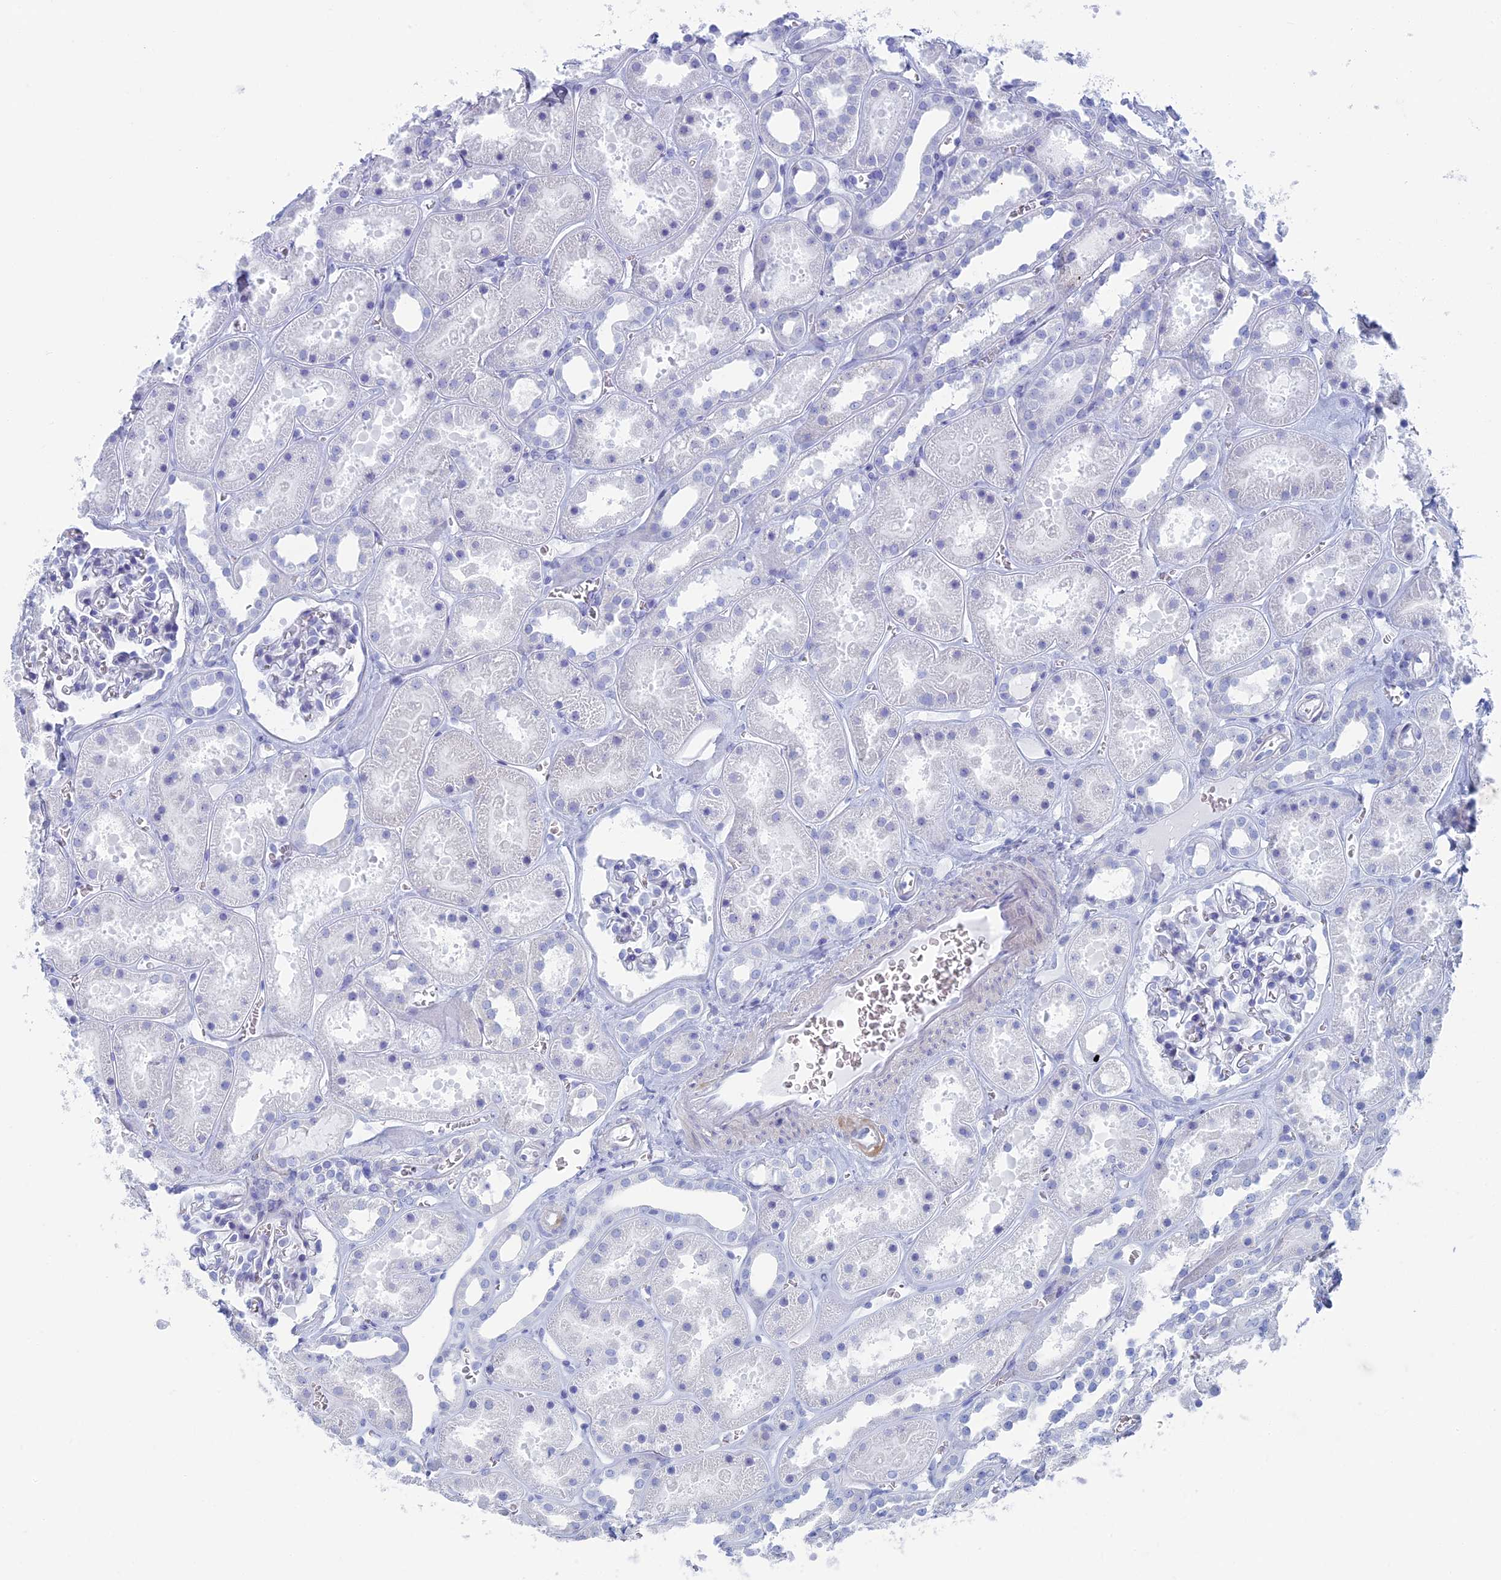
{"staining": {"intensity": "negative", "quantity": "none", "location": "none"}, "tissue": "kidney", "cell_type": "Cells in glomeruli", "image_type": "normal", "snomed": [{"axis": "morphology", "description": "Normal tissue, NOS"}, {"axis": "topography", "description": "Kidney"}], "caption": "A high-resolution image shows immunohistochemistry staining of unremarkable kidney, which exhibits no significant staining in cells in glomeruli.", "gene": "ALMS1", "patient": {"sex": "female", "age": 41}}